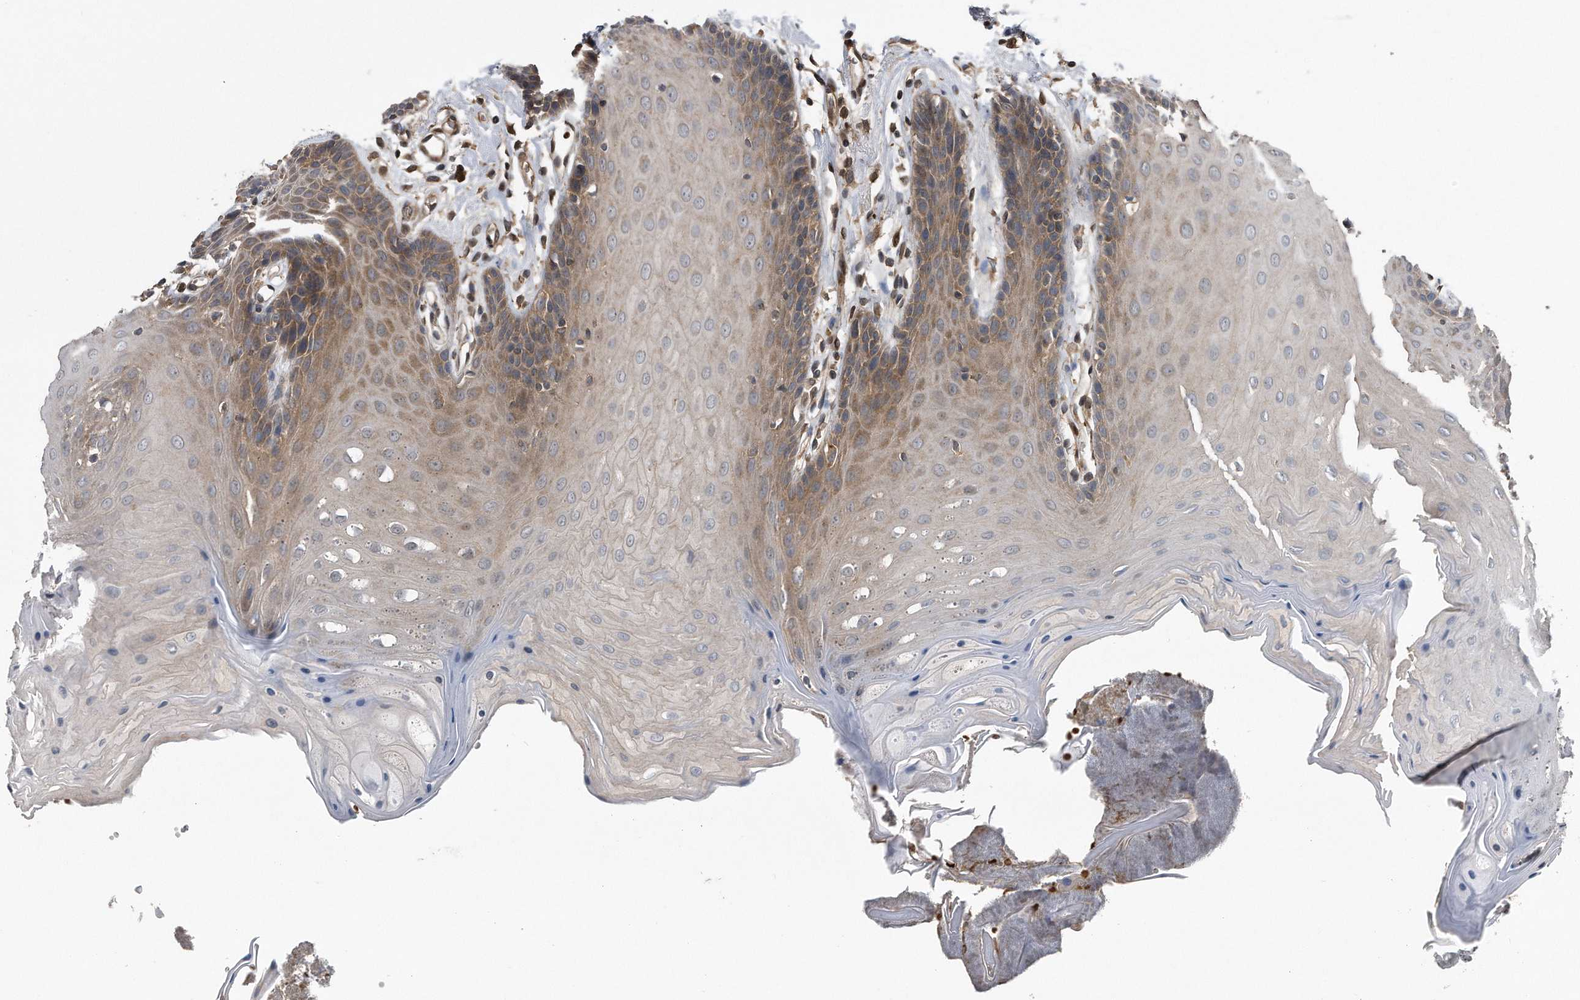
{"staining": {"intensity": "moderate", "quantity": "25%-75%", "location": "cytoplasmic/membranous"}, "tissue": "oral mucosa", "cell_type": "Squamous epithelial cells", "image_type": "normal", "snomed": [{"axis": "morphology", "description": "Normal tissue, NOS"}, {"axis": "morphology", "description": "Squamous cell carcinoma, NOS"}, {"axis": "topography", "description": "Skeletal muscle"}, {"axis": "topography", "description": "Oral tissue"}, {"axis": "topography", "description": "Salivary gland"}, {"axis": "topography", "description": "Head-Neck"}], "caption": "Immunohistochemical staining of benign oral mucosa reveals moderate cytoplasmic/membranous protein staining in approximately 25%-75% of squamous epithelial cells. The staining was performed using DAB (3,3'-diaminobenzidine) to visualize the protein expression in brown, while the nuclei were stained in blue with hematoxylin (Magnification: 20x).", "gene": "ZNF79", "patient": {"sex": "male", "age": 54}}